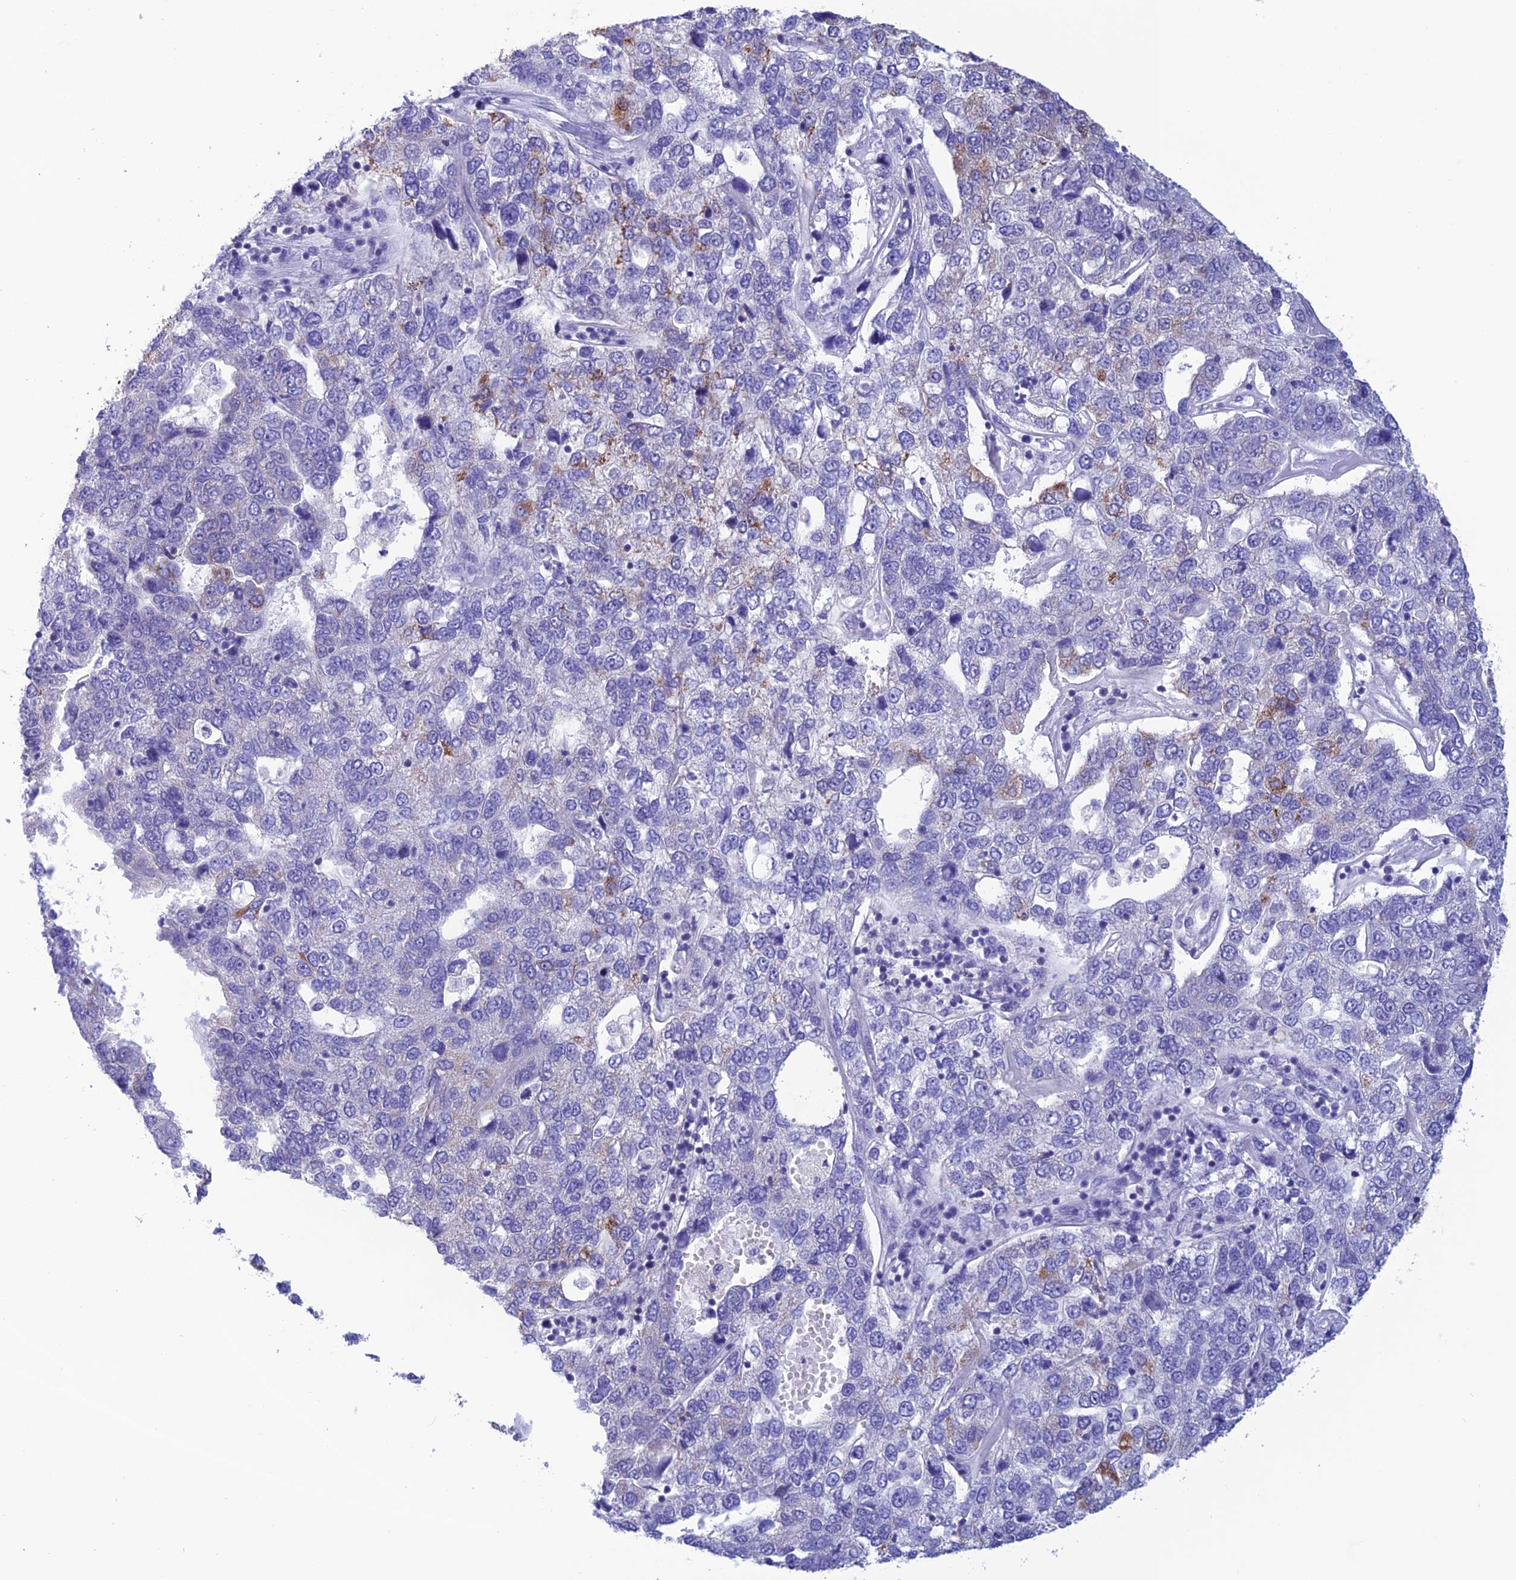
{"staining": {"intensity": "moderate", "quantity": "<25%", "location": "cytoplasmic/membranous"}, "tissue": "pancreatic cancer", "cell_type": "Tumor cells", "image_type": "cancer", "snomed": [{"axis": "morphology", "description": "Adenocarcinoma, NOS"}, {"axis": "topography", "description": "Pancreas"}], "caption": "Pancreatic cancer (adenocarcinoma) stained with DAB (3,3'-diaminobenzidine) IHC displays low levels of moderate cytoplasmic/membranous positivity in approximately <25% of tumor cells.", "gene": "NXPE4", "patient": {"sex": "female", "age": 61}}